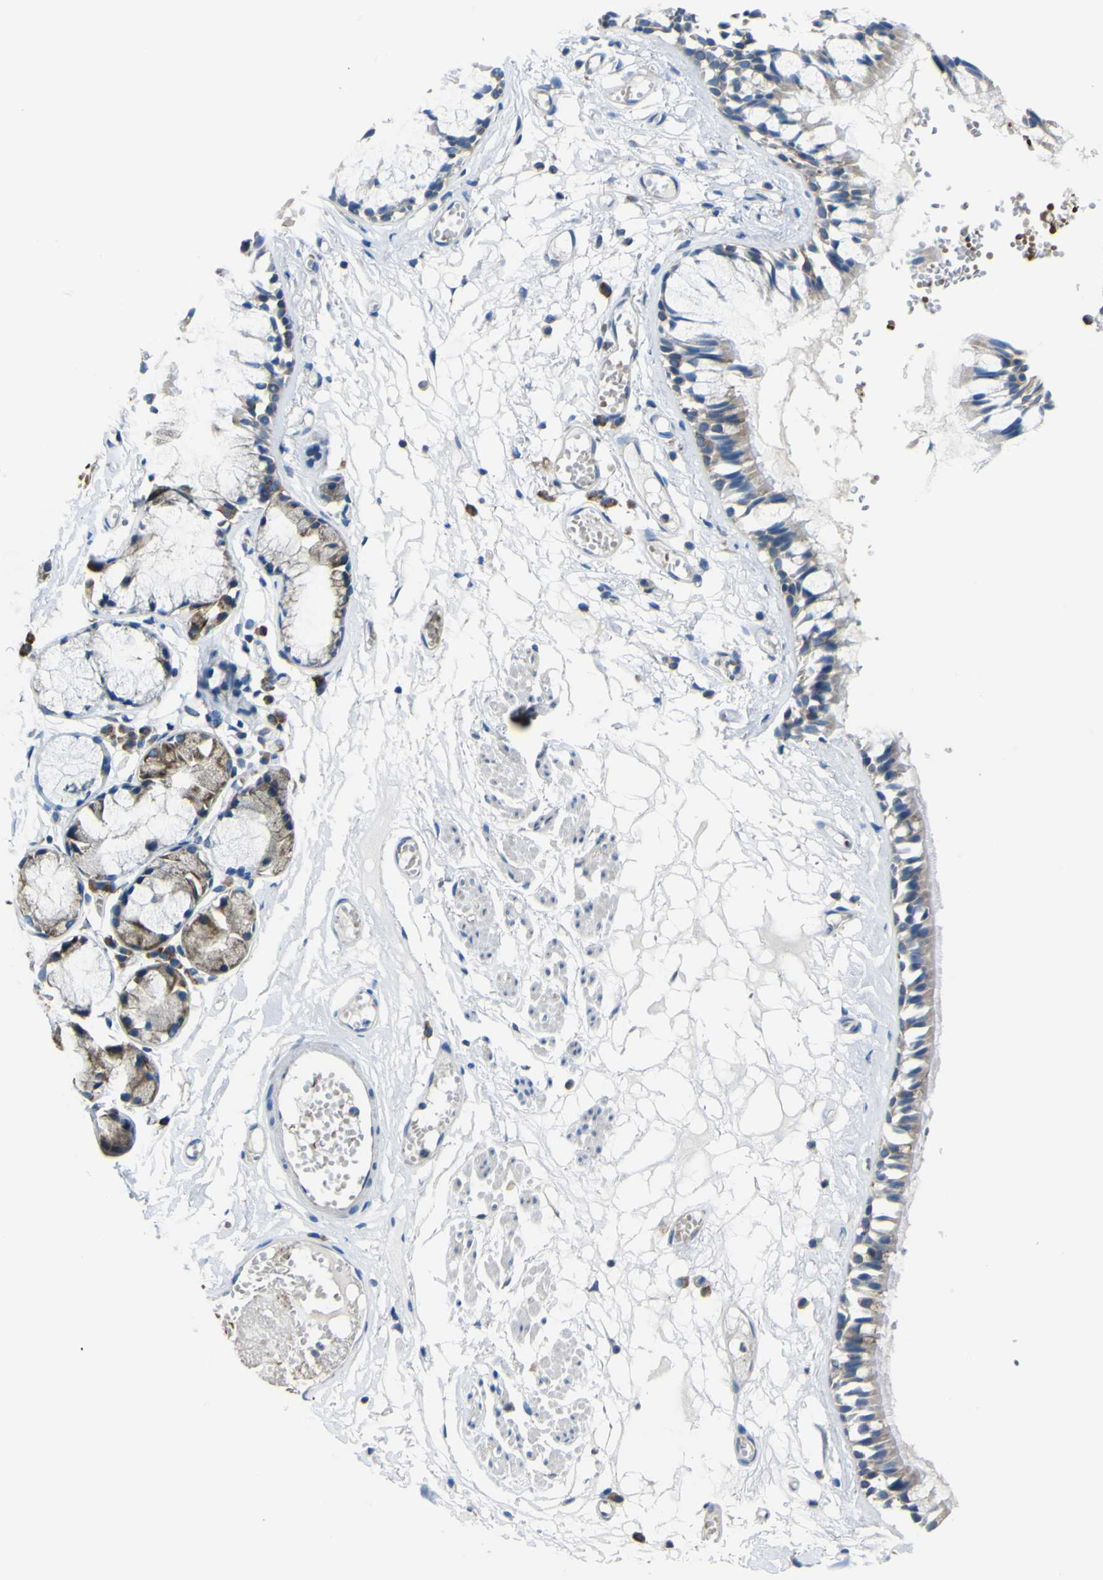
{"staining": {"intensity": "moderate", "quantity": ">75%", "location": "cytoplasmic/membranous"}, "tissue": "bronchus", "cell_type": "Respiratory epithelial cells", "image_type": "normal", "snomed": [{"axis": "morphology", "description": "Normal tissue, NOS"}, {"axis": "morphology", "description": "Inflammation, NOS"}, {"axis": "topography", "description": "Cartilage tissue"}, {"axis": "topography", "description": "Lung"}], "caption": "Respiratory epithelial cells reveal medium levels of moderate cytoplasmic/membranous expression in about >75% of cells in benign human bronchus. The staining was performed using DAB (3,3'-diaminobenzidine), with brown indicating positive protein expression. Nuclei are stained blue with hematoxylin.", "gene": "STIM1", "patient": {"sex": "male", "age": 71}}